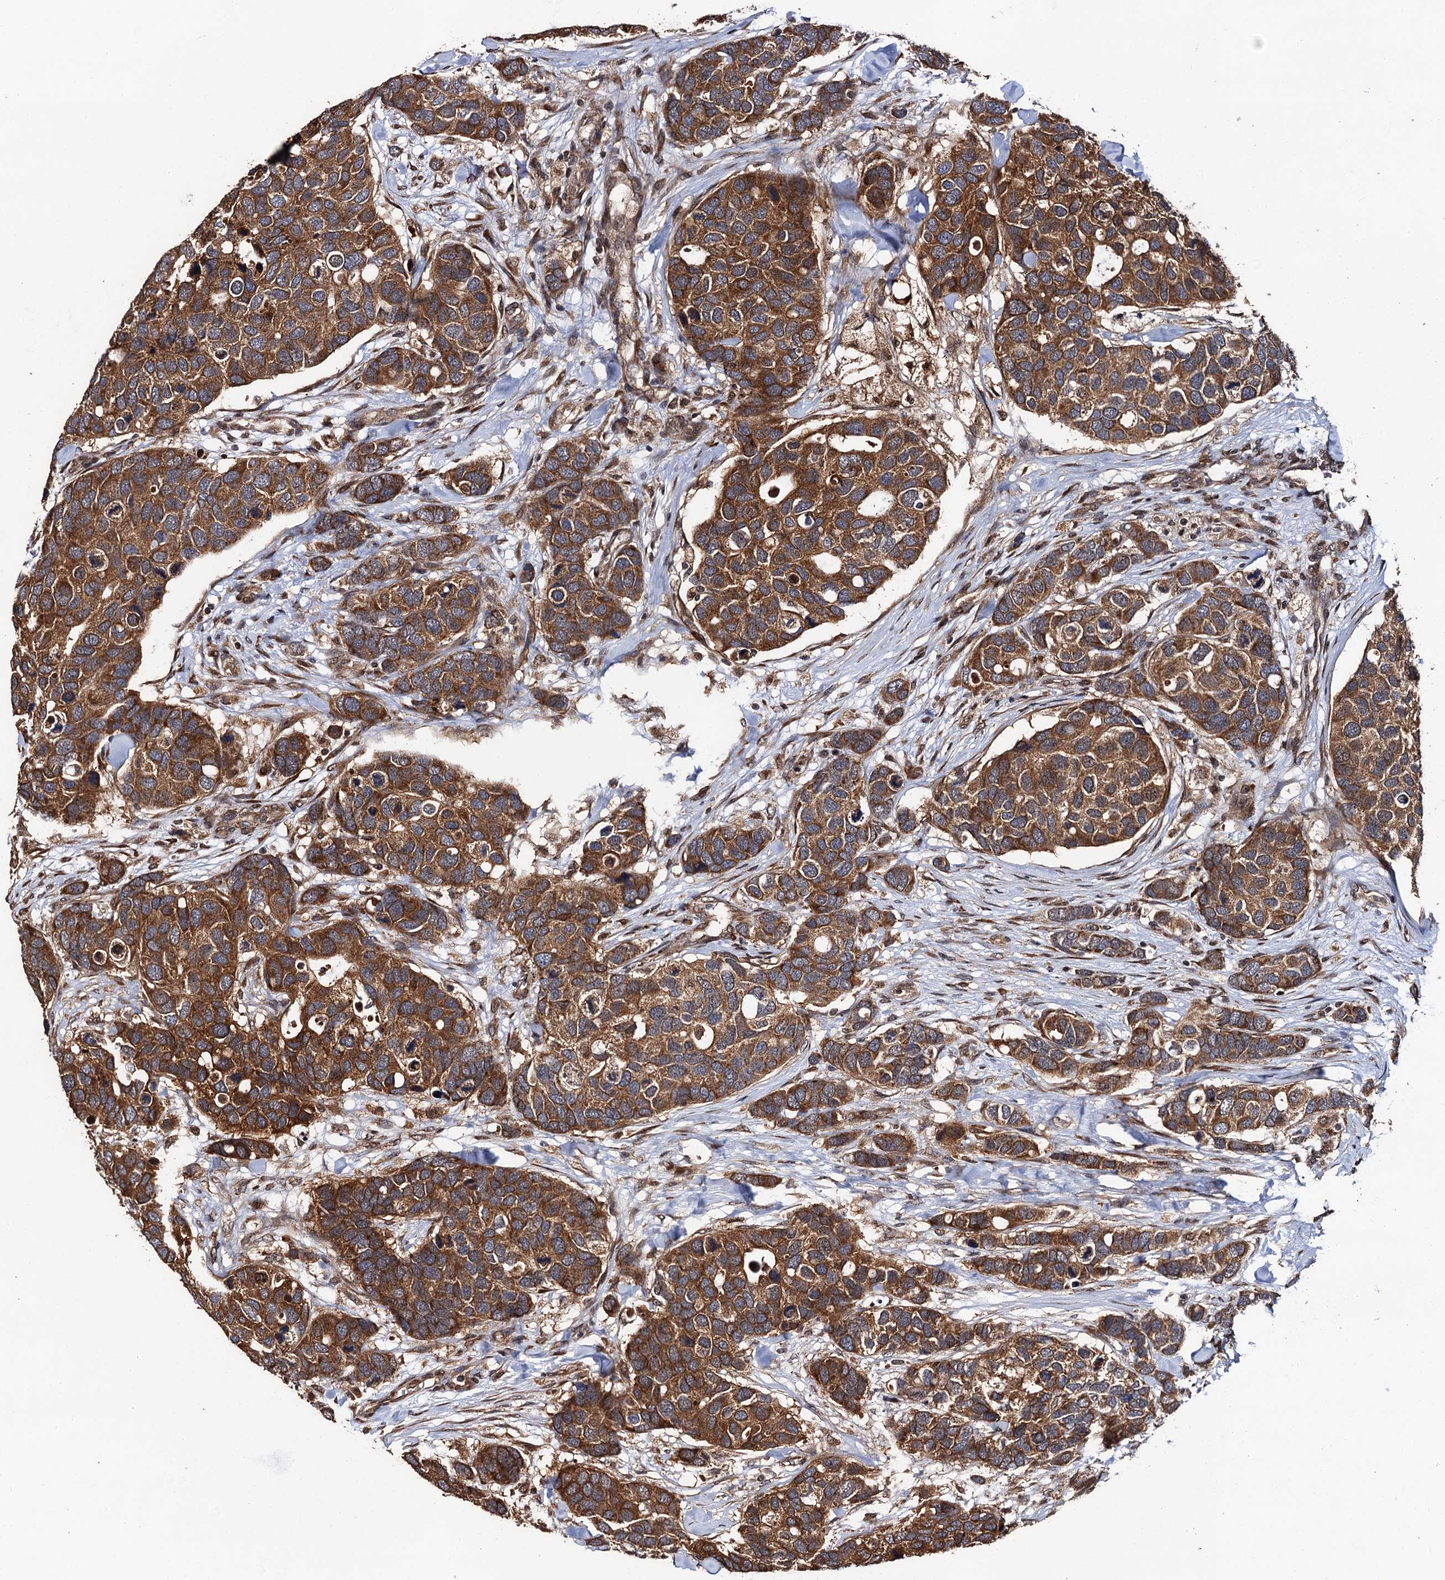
{"staining": {"intensity": "strong", "quantity": ">75%", "location": "cytoplasmic/membranous"}, "tissue": "breast cancer", "cell_type": "Tumor cells", "image_type": "cancer", "snomed": [{"axis": "morphology", "description": "Duct carcinoma"}, {"axis": "topography", "description": "Breast"}], "caption": "Immunohistochemistry micrograph of human breast cancer (infiltrating ductal carcinoma) stained for a protein (brown), which shows high levels of strong cytoplasmic/membranous expression in approximately >75% of tumor cells.", "gene": "MIER2", "patient": {"sex": "female", "age": 83}}